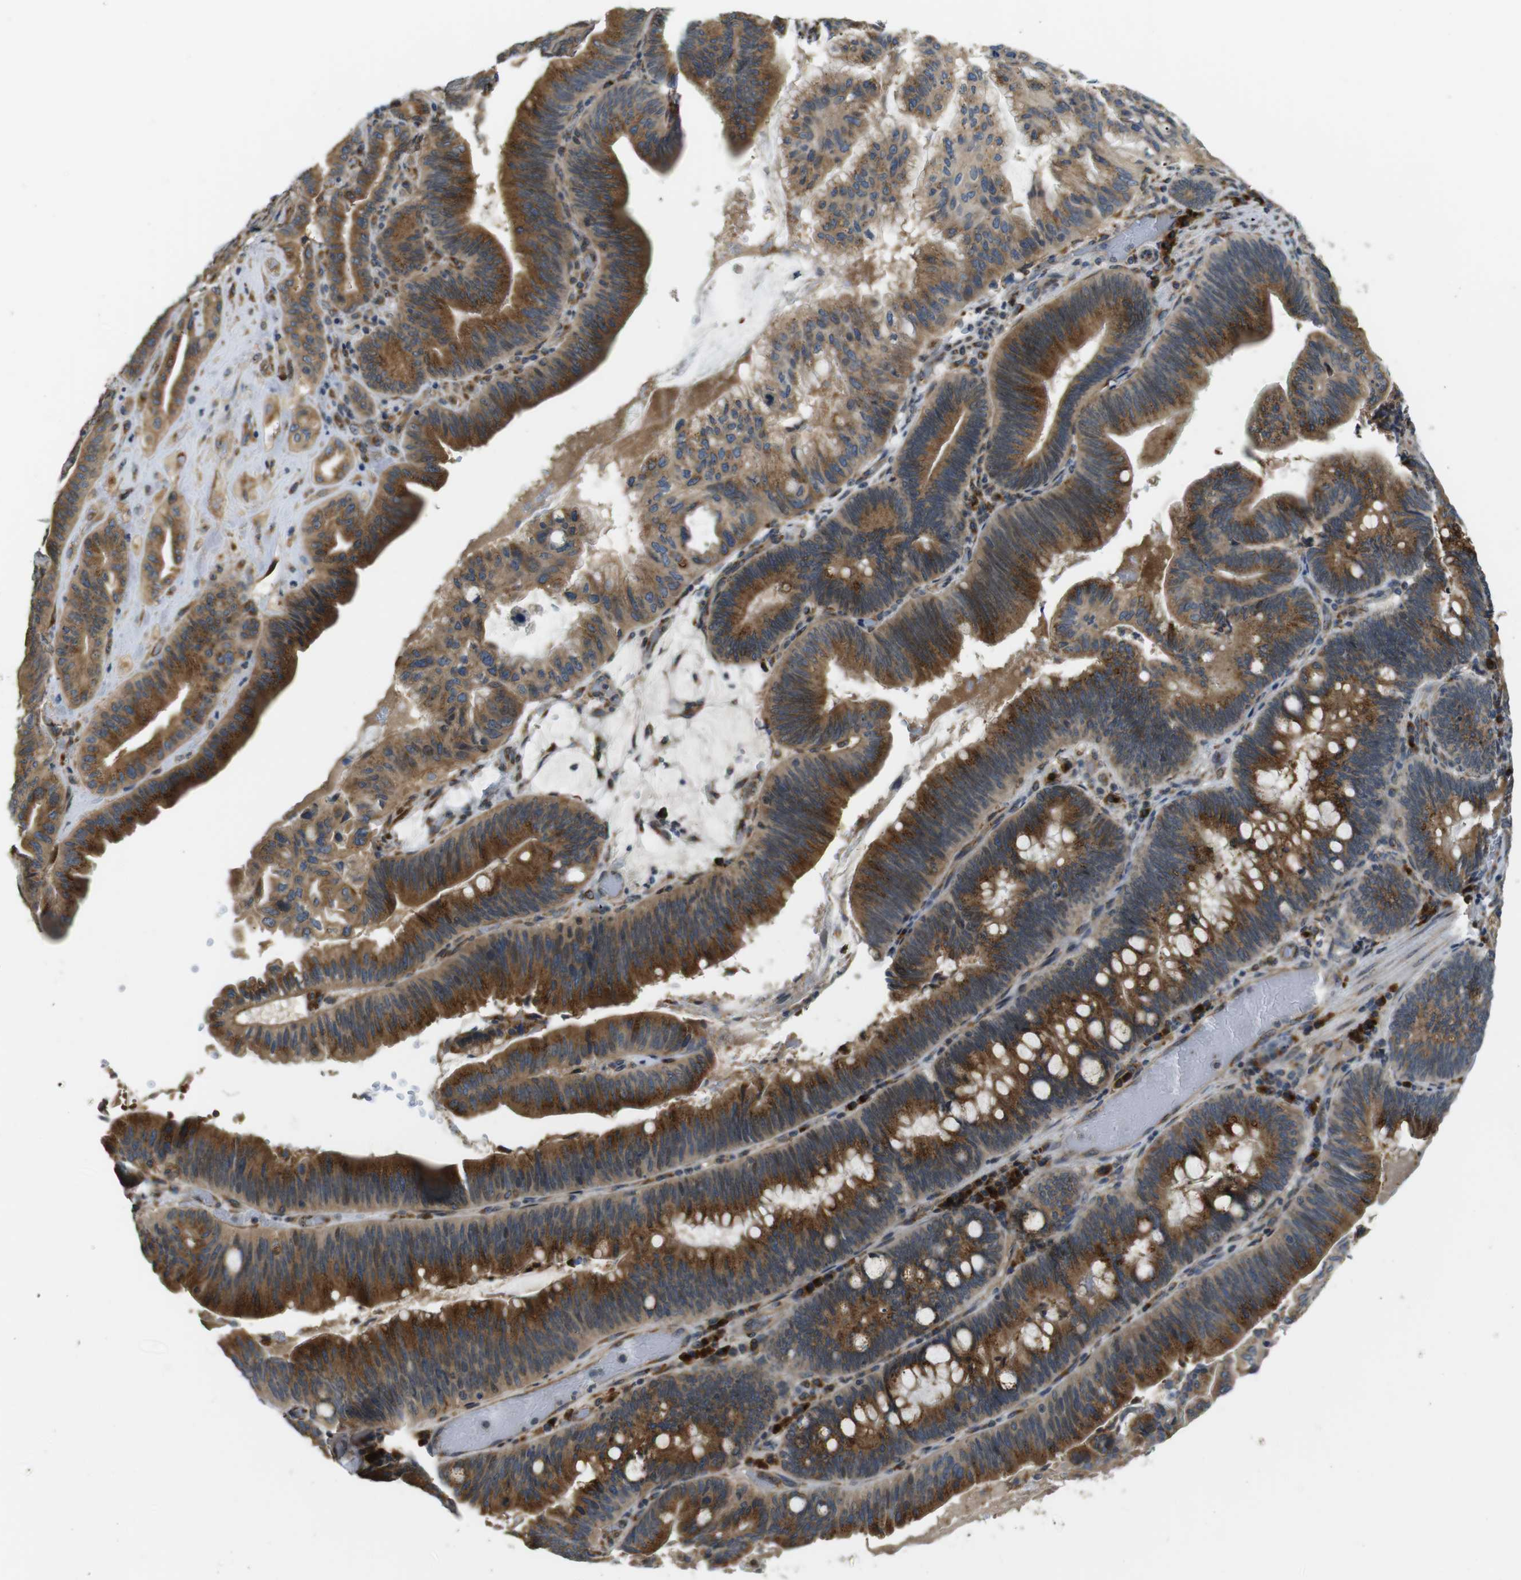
{"staining": {"intensity": "strong", "quantity": ">75%", "location": "cytoplasmic/membranous"}, "tissue": "pancreatic cancer", "cell_type": "Tumor cells", "image_type": "cancer", "snomed": [{"axis": "morphology", "description": "Adenocarcinoma, NOS"}, {"axis": "topography", "description": "Pancreas"}], "caption": "Tumor cells show high levels of strong cytoplasmic/membranous expression in about >75% of cells in pancreatic cancer. (DAB IHC with brightfield microscopy, high magnification).", "gene": "TMEM143", "patient": {"sex": "male", "age": 82}}